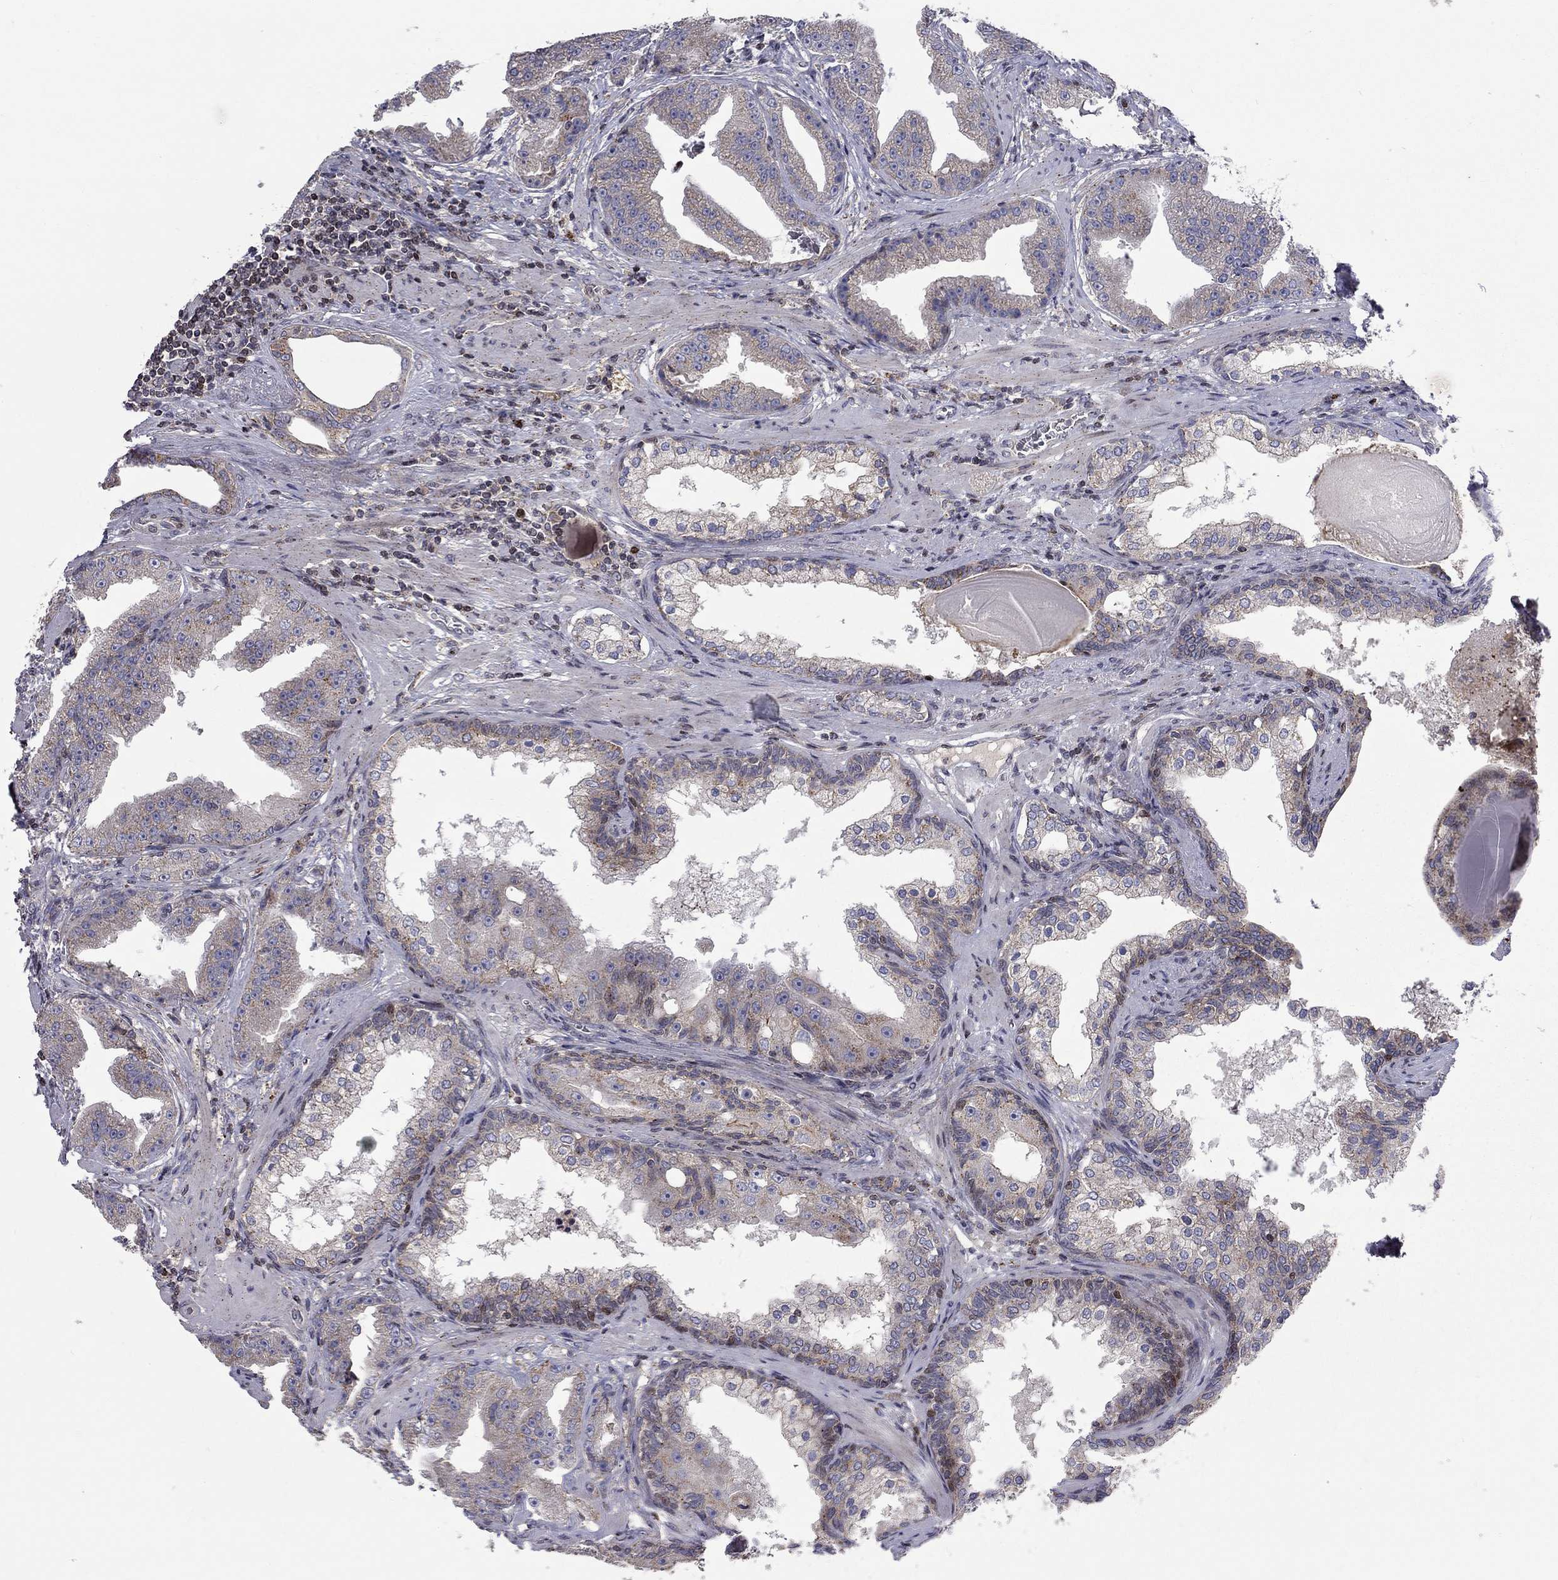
{"staining": {"intensity": "strong", "quantity": "<25%", "location": "cytoplasmic/membranous"}, "tissue": "prostate cancer", "cell_type": "Tumor cells", "image_type": "cancer", "snomed": [{"axis": "morphology", "description": "Adenocarcinoma, Low grade"}, {"axis": "topography", "description": "Prostate"}], "caption": "Brown immunohistochemical staining in human prostate adenocarcinoma (low-grade) displays strong cytoplasmic/membranous positivity in approximately <25% of tumor cells.", "gene": "ERN2", "patient": {"sex": "male", "age": 62}}